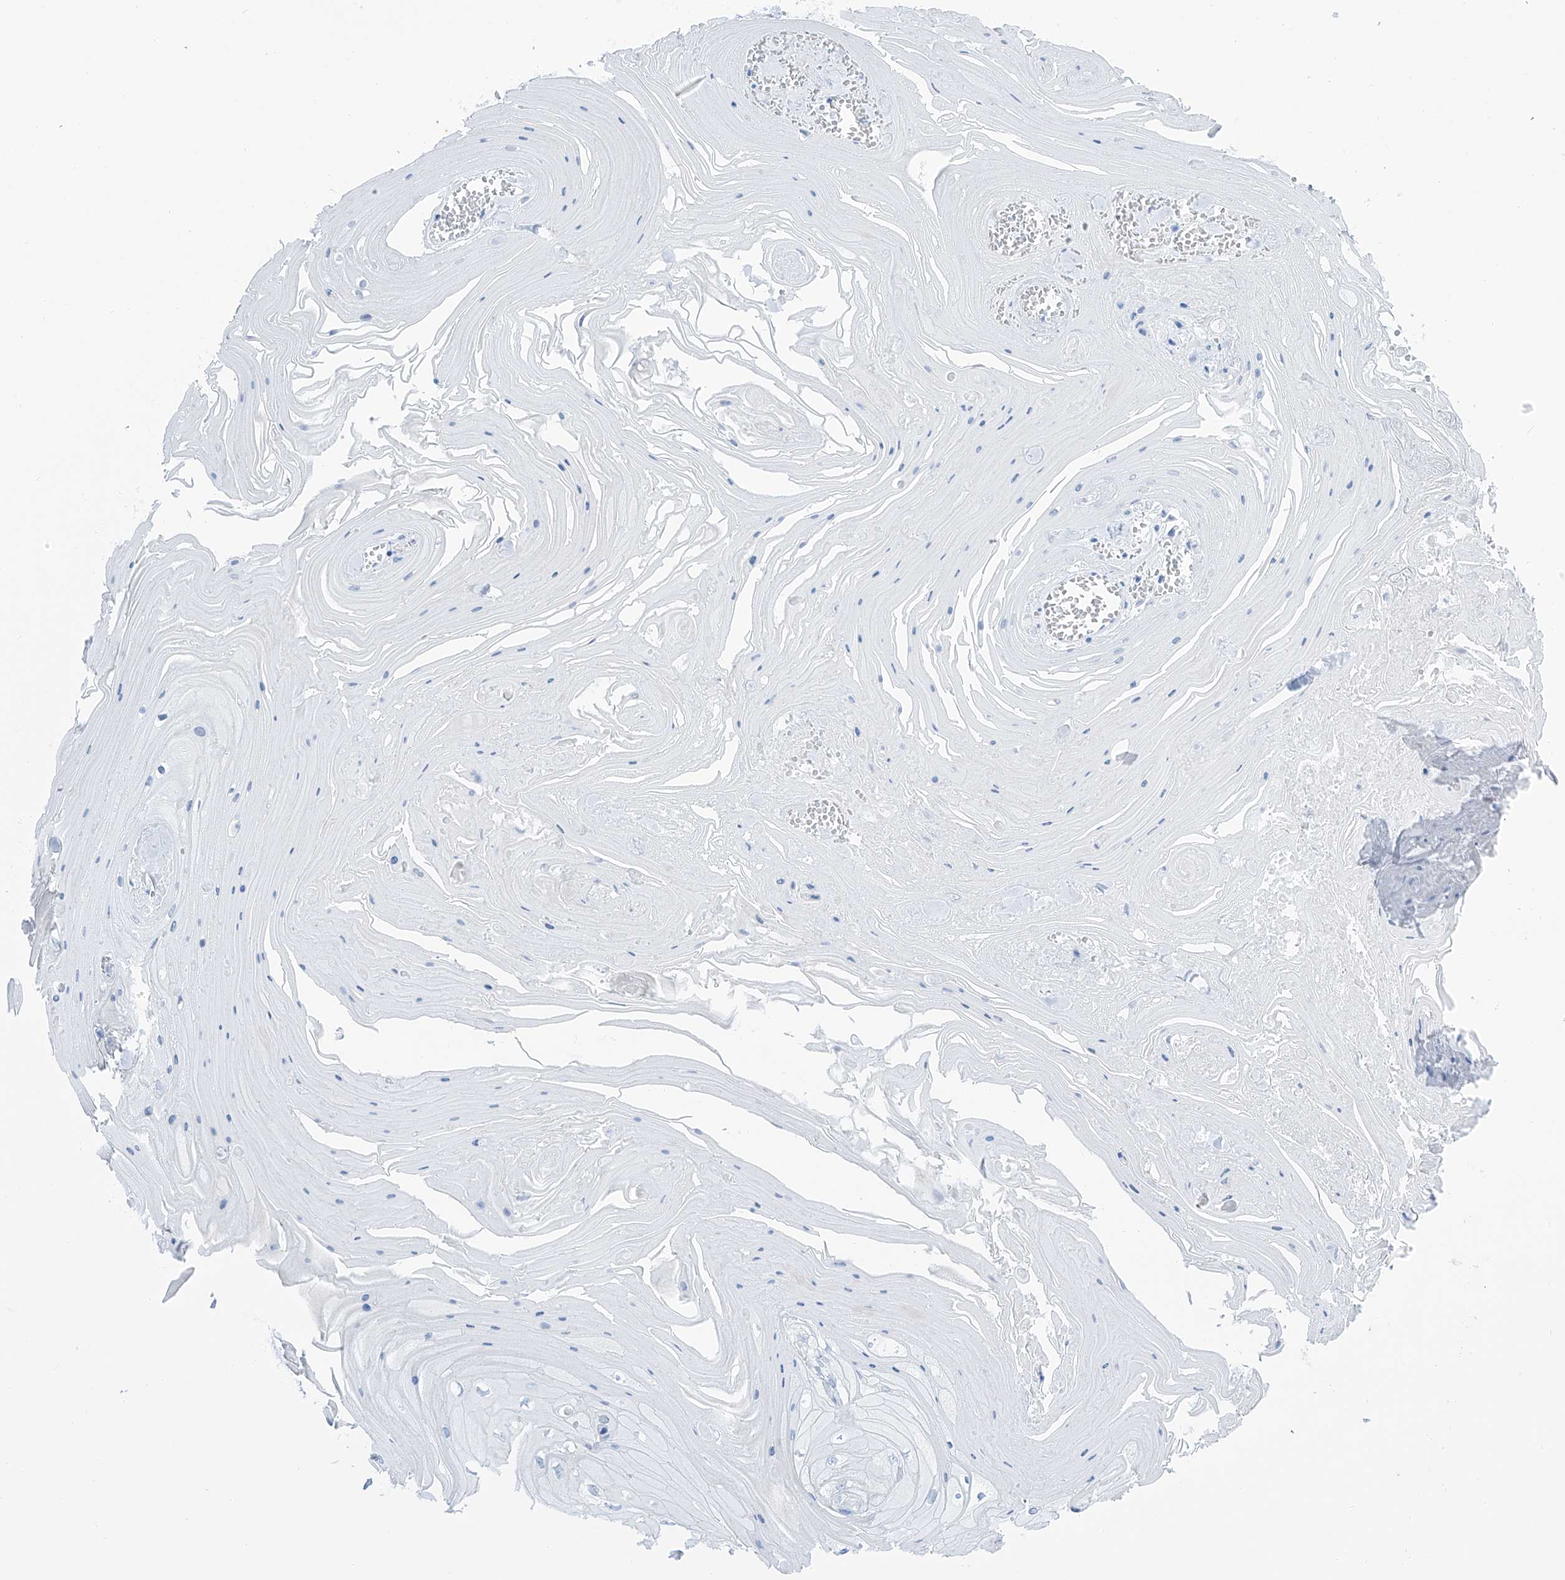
{"staining": {"intensity": "negative", "quantity": "none", "location": "none"}, "tissue": "skin cancer", "cell_type": "Tumor cells", "image_type": "cancer", "snomed": [{"axis": "morphology", "description": "Squamous cell carcinoma, NOS"}, {"axis": "topography", "description": "Skin"}], "caption": "This is an IHC photomicrograph of human skin cancer. There is no positivity in tumor cells.", "gene": "MAGI1", "patient": {"sex": "male", "age": 74}}